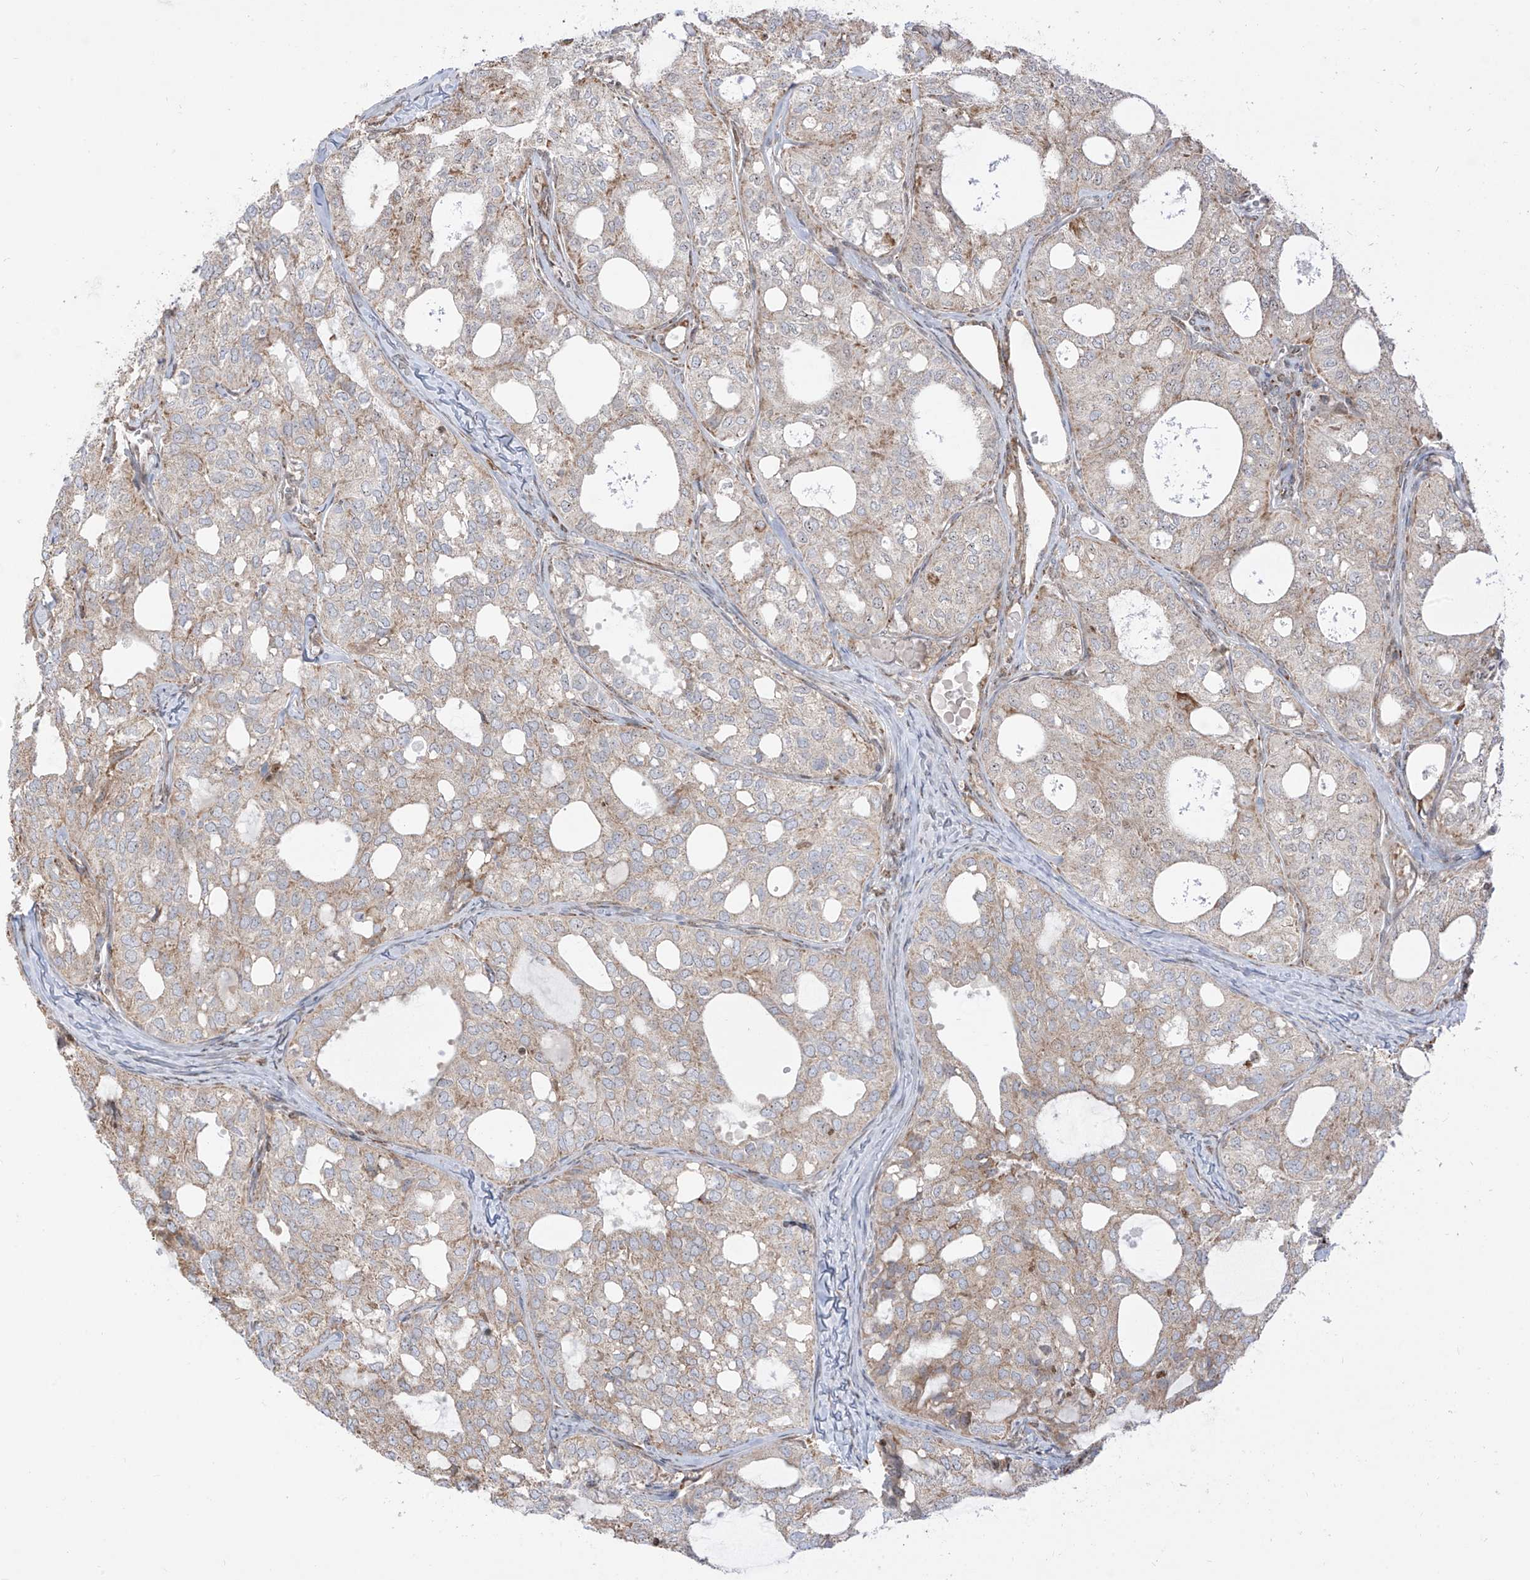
{"staining": {"intensity": "weak", "quantity": "25%-75%", "location": "cytoplasmic/membranous"}, "tissue": "thyroid cancer", "cell_type": "Tumor cells", "image_type": "cancer", "snomed": [{"axis": "morphology", "description": "Follicular adenoma carcinoma, NOS"}, {"axis": "topography", "description": "Thyroid gland"}], "caption": "Protein staining of thyroid cancer tissue reveals weak cytoplasmic/membranous positivity in approximately 25%-75% of tumor cells. The protein is stained brown, and the nuclei are stained in blue (DAB IHC with brightfield microscopy, high magnification).", "gene": "ZBTB8A", "patient": {"sex": "male", "age": 75}}